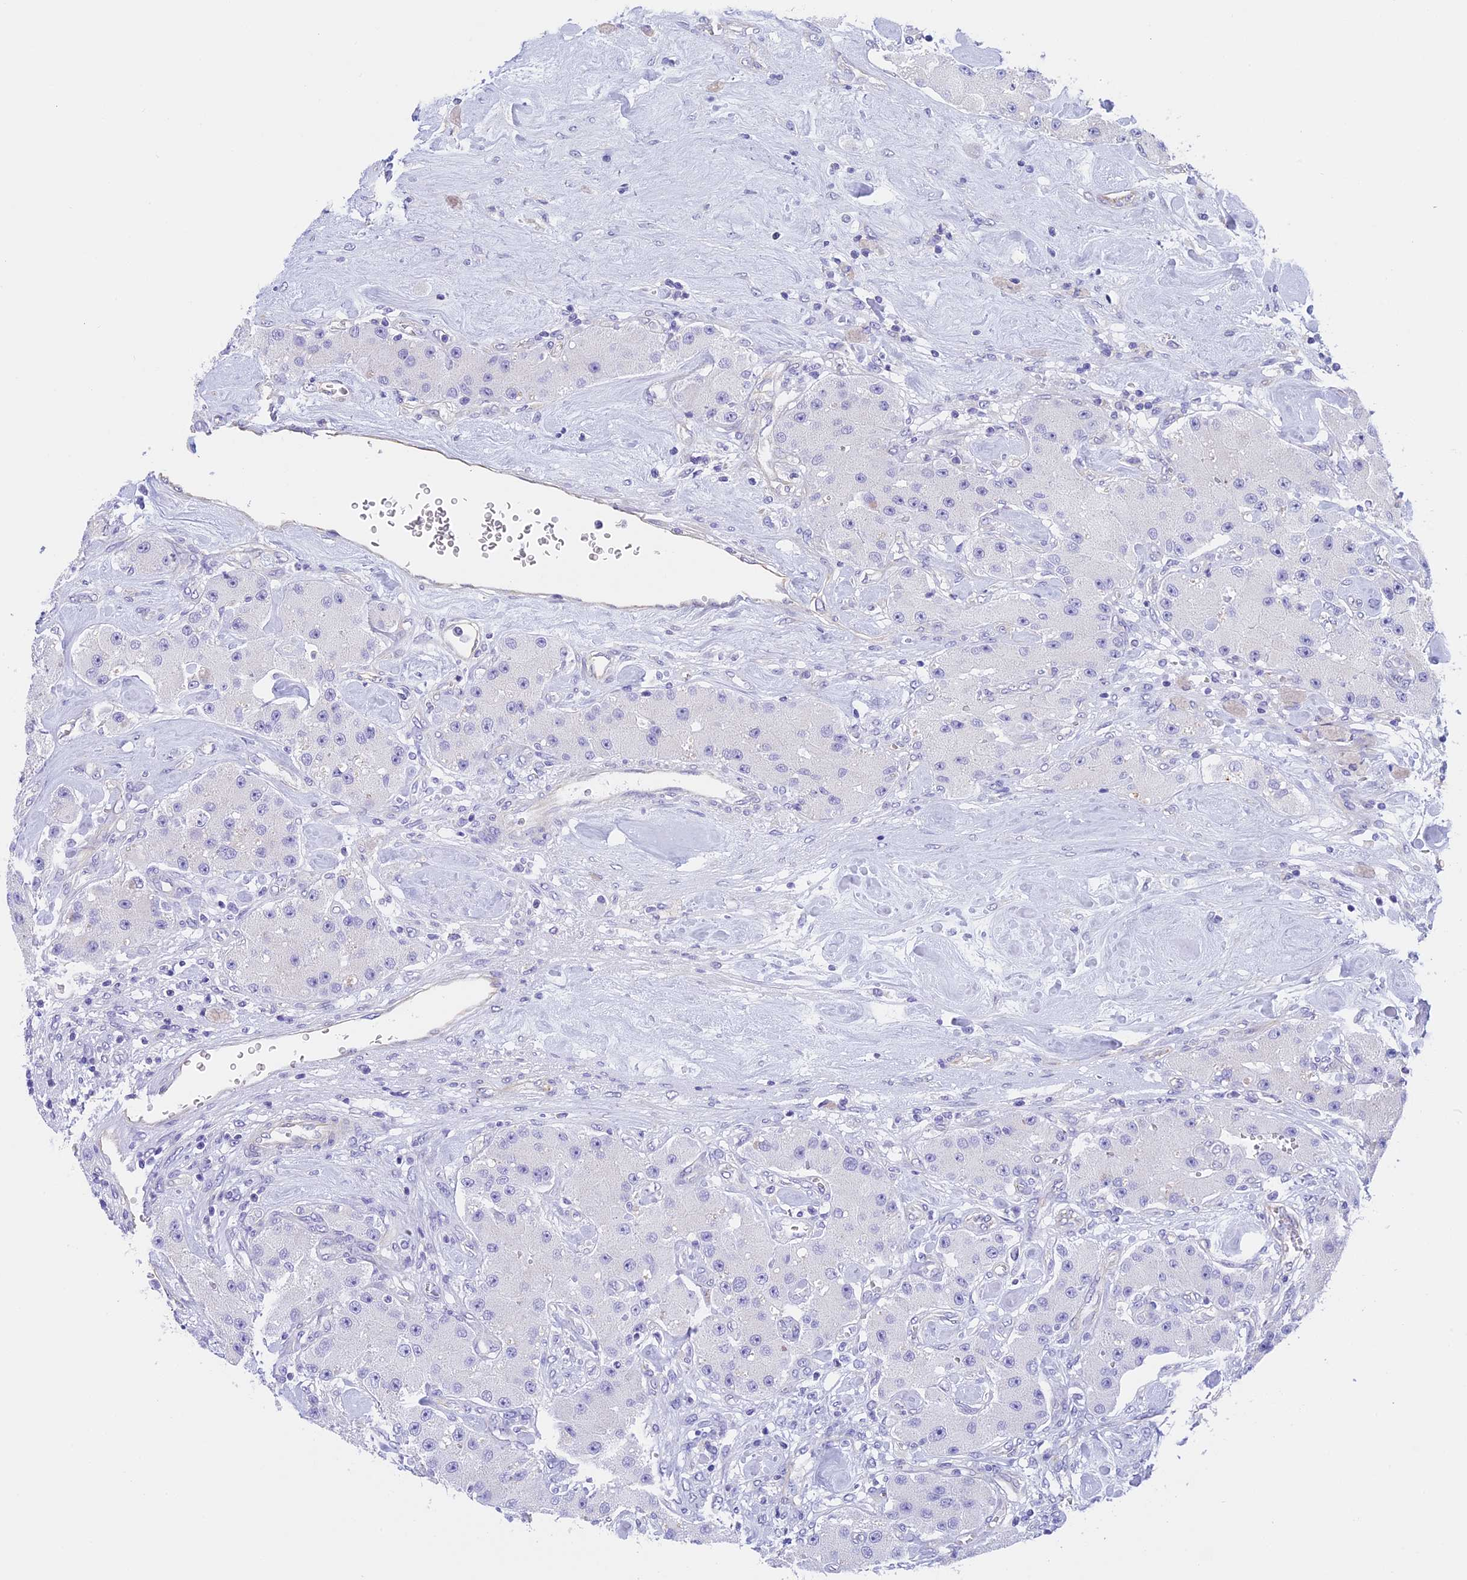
{"staining": {"intensity": "negative", "quantity": "none", "location": "none"}, "tissue": "carcinoid", "cell_type": "Tumor cells", "image_type": "cancer", "snomed": [{"axis": "morphology", "description": "Carcinoid, malignant, NOS"}, {"axis": "topography", "description": "Pancreas"}], "caption": "Tumor cells are negative for protein expression in human carcinoid (malignant).", "gene": "TACSTD2", "patient": {"sex": "male", "age": 41}}